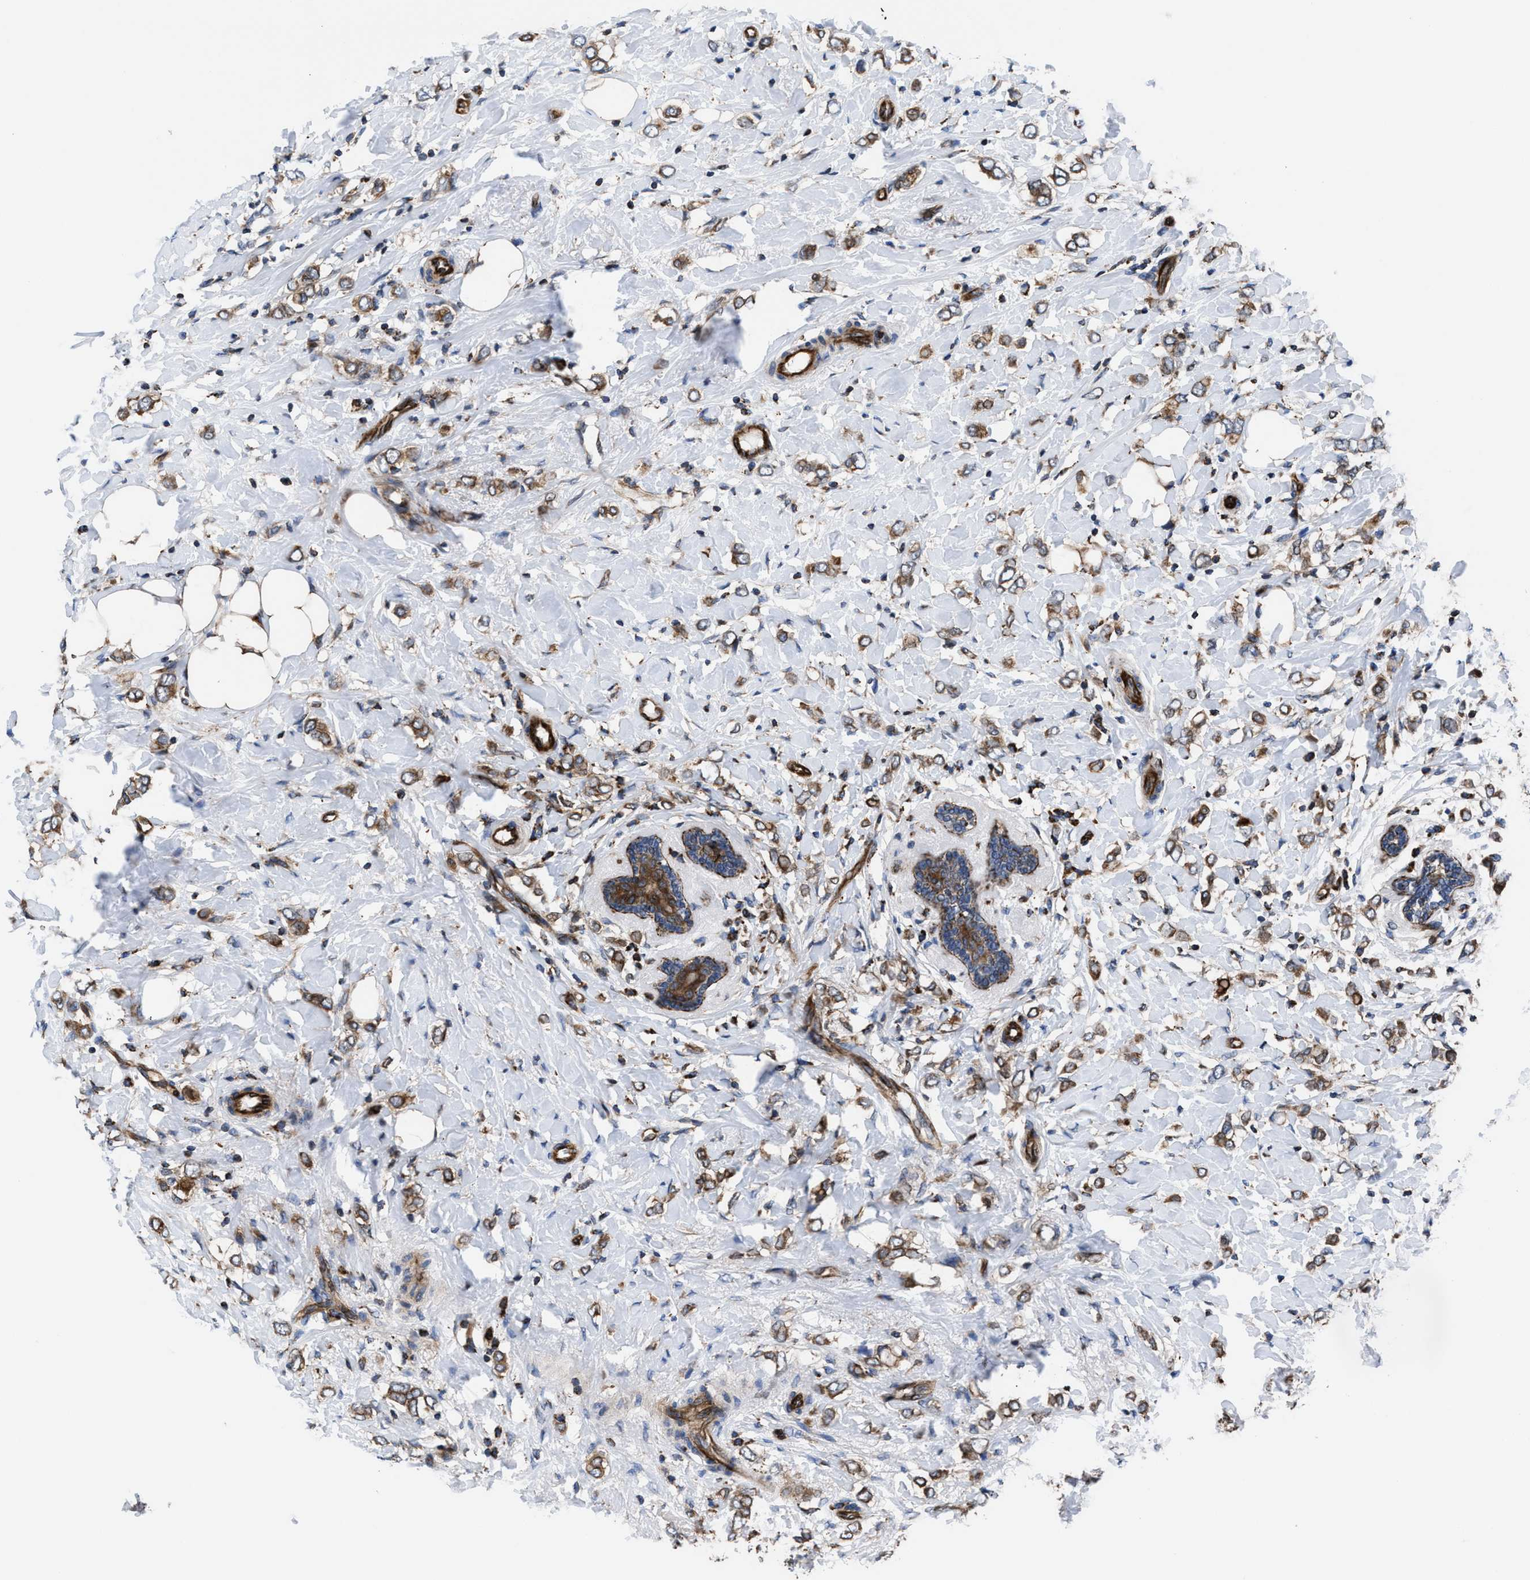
{"staining": {"intensity": "moderate", "quantity": ">75%", "location": "cytoplasmic/membranous"}, "tissue": "breast cancer", "cell_type": "Tumor cells", "image_type": "cancer", "snomed": [{"axis": "morphology", "description": "Normal tissue, NOS"}, {"axis": "morphology", "description": "Lobular carcinoma"}, {"axis": "topography", "description": "Breast"}], "caption": "A micrograph showing moderate cytoplasmic/membranous expression in about >75% of tumor cells in lobular carcinoma (breast), as visualized by brown immunohistochemical staining.", "gene": "PRR15L", "patient": {"sex": "female", "age": 47}}